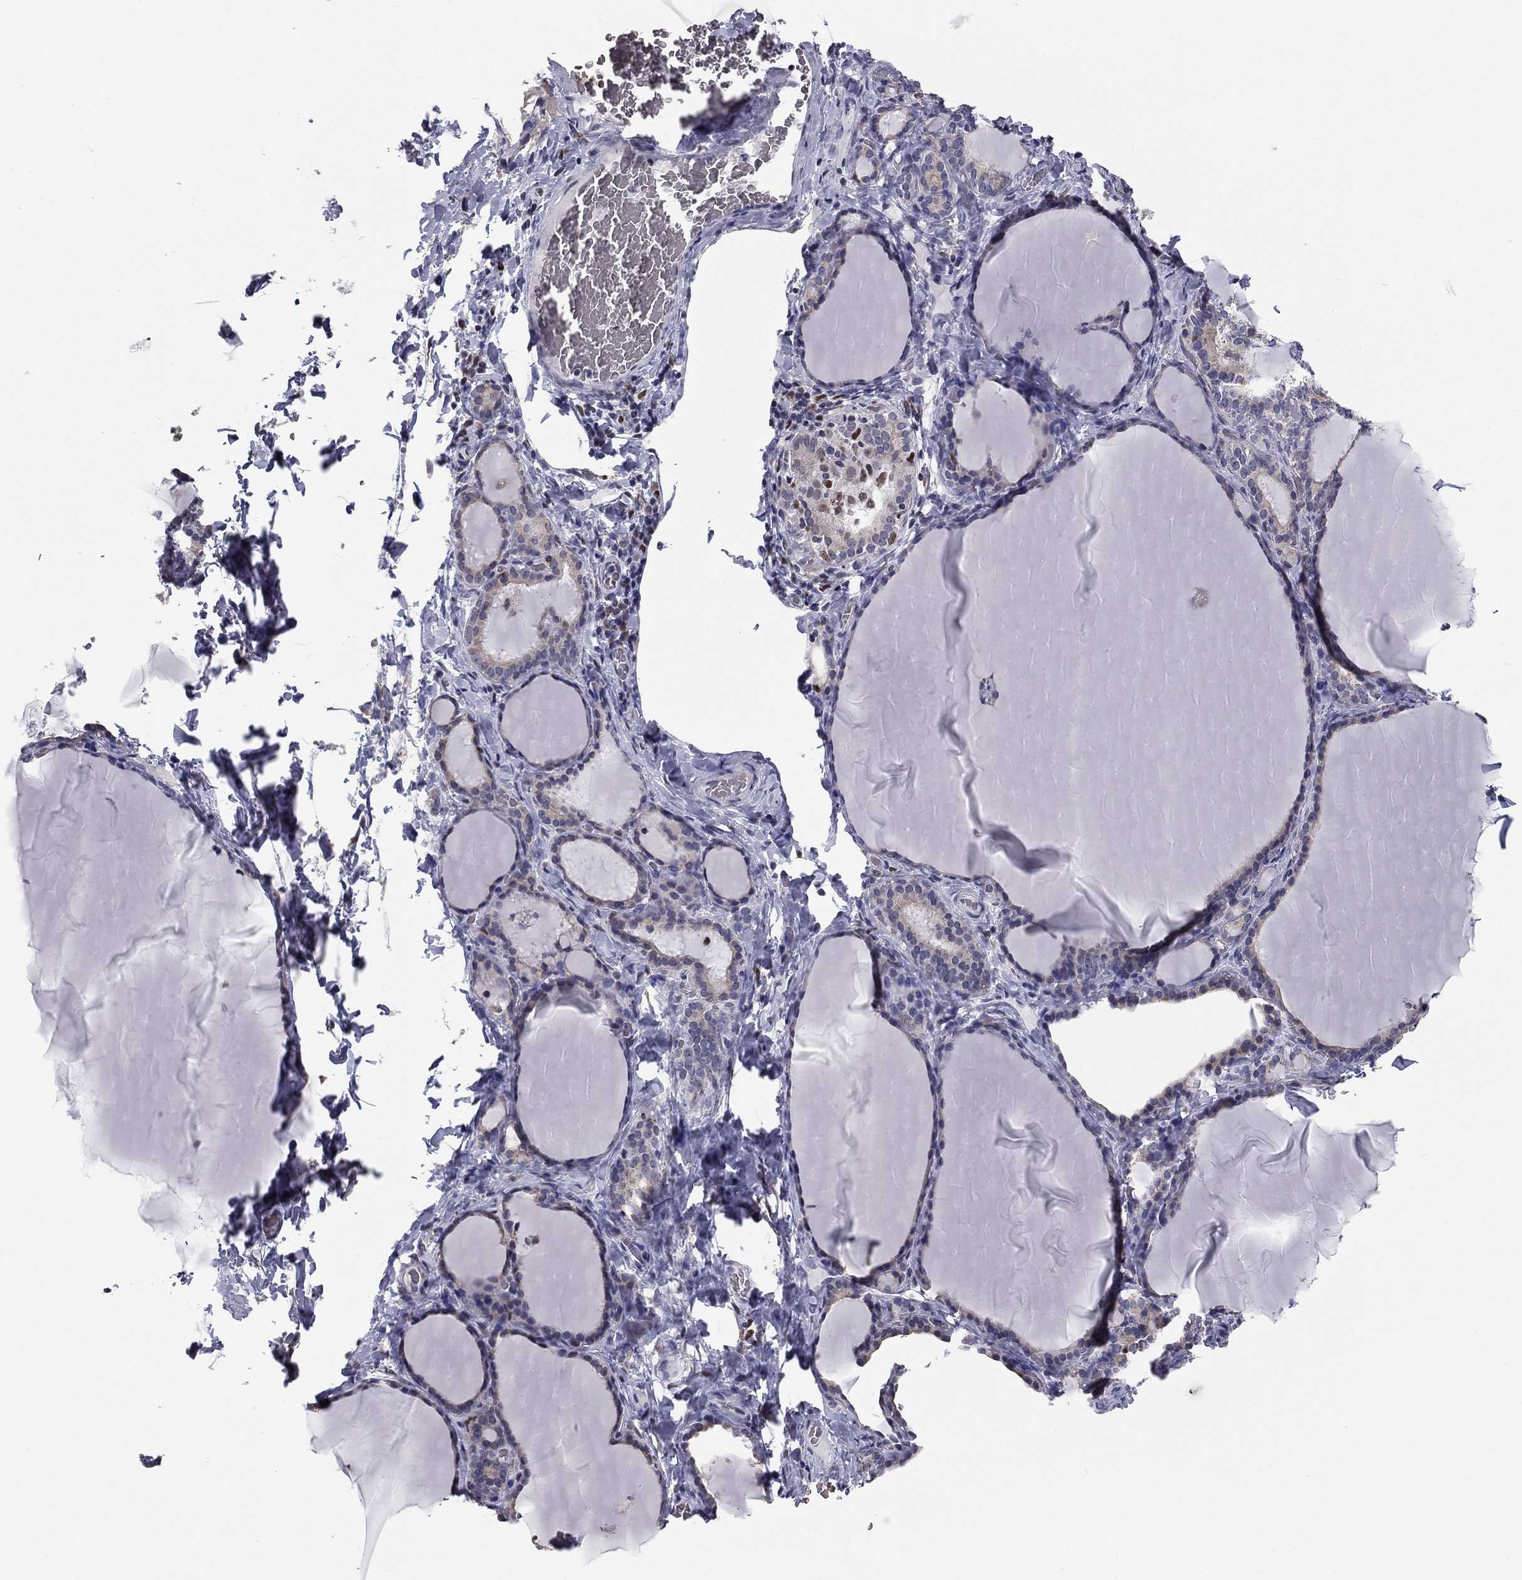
{"staining": {"intensity": "weak", "quantity": "<25%", "location": "cytoplasmic/membranous"}, "tissue": "thyroid gland", "cell_type": "Glandular cells", "image_type": "normal", "snomed": [{"axis": "morphology", "description": "Normal tissue, NOS"}, {"axis": "morphology", "description": "Hyperplasia, NOS"}, {"axis": "topography", "description": "Thyroid gland"}], "caption": "Photomicrograph shows no significant protein positivity in glandular cells of normal thyroid gland.", "gene": "HSPB2", "patient": {"sex": "female", "age": 27}}